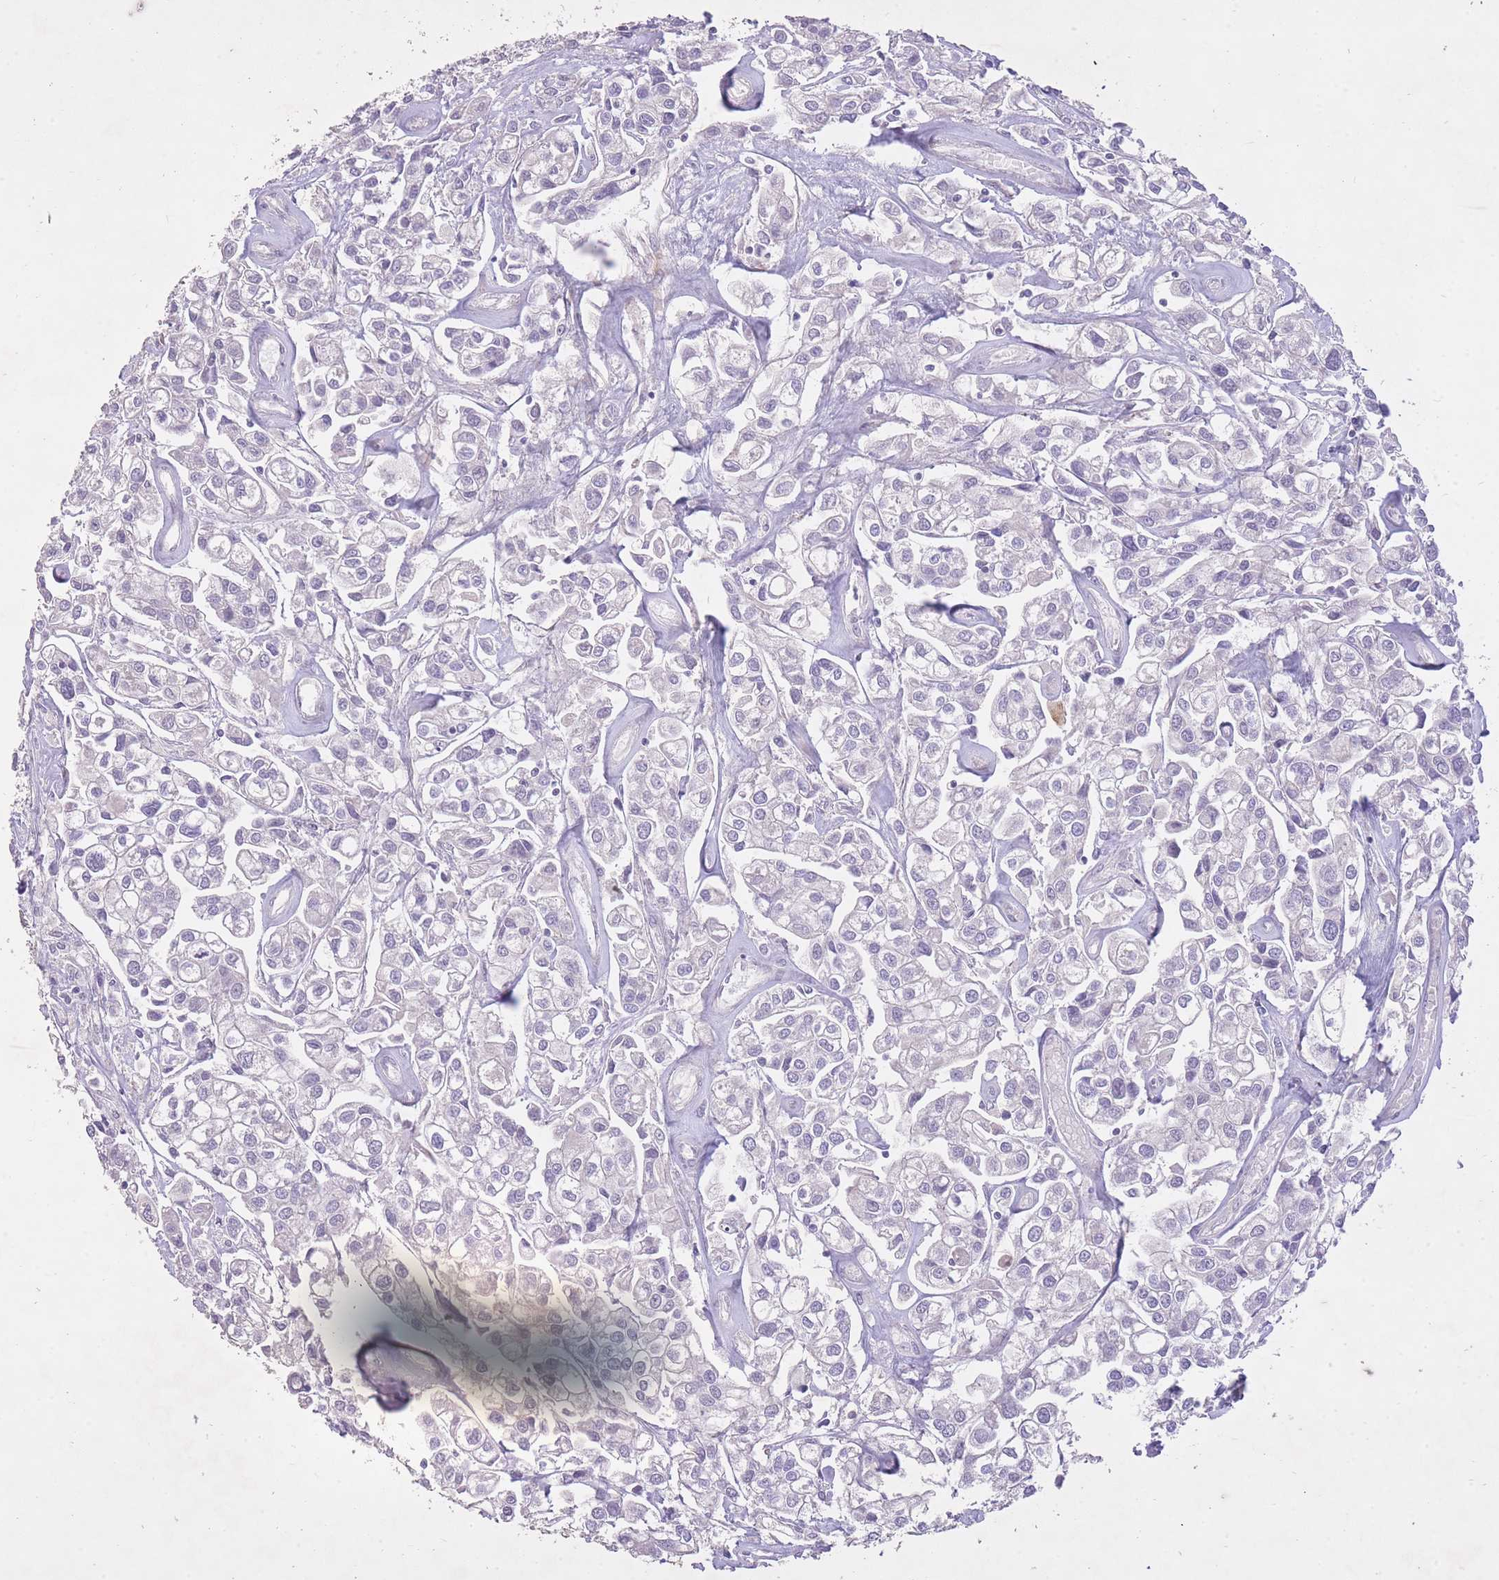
{"staining": {"intensity": "negative", "quantity": "none", "location": "none"}, "tissue": "urothelial cancer", "cell_type": "Tumor cells", "image_type": "cancer", "snomed": [{"axis": "morphology", "description": "Urothelial carcinoma, High grade"}, {"axis": "topography", "description": "Urinary bladder"}], "caption": "The micrograph demonstrates no significant staining in tumor cells of high-grade urothelial carcinoma.", "gene": "FRG2C", "patient": {"sex": "male", "age": 67}}